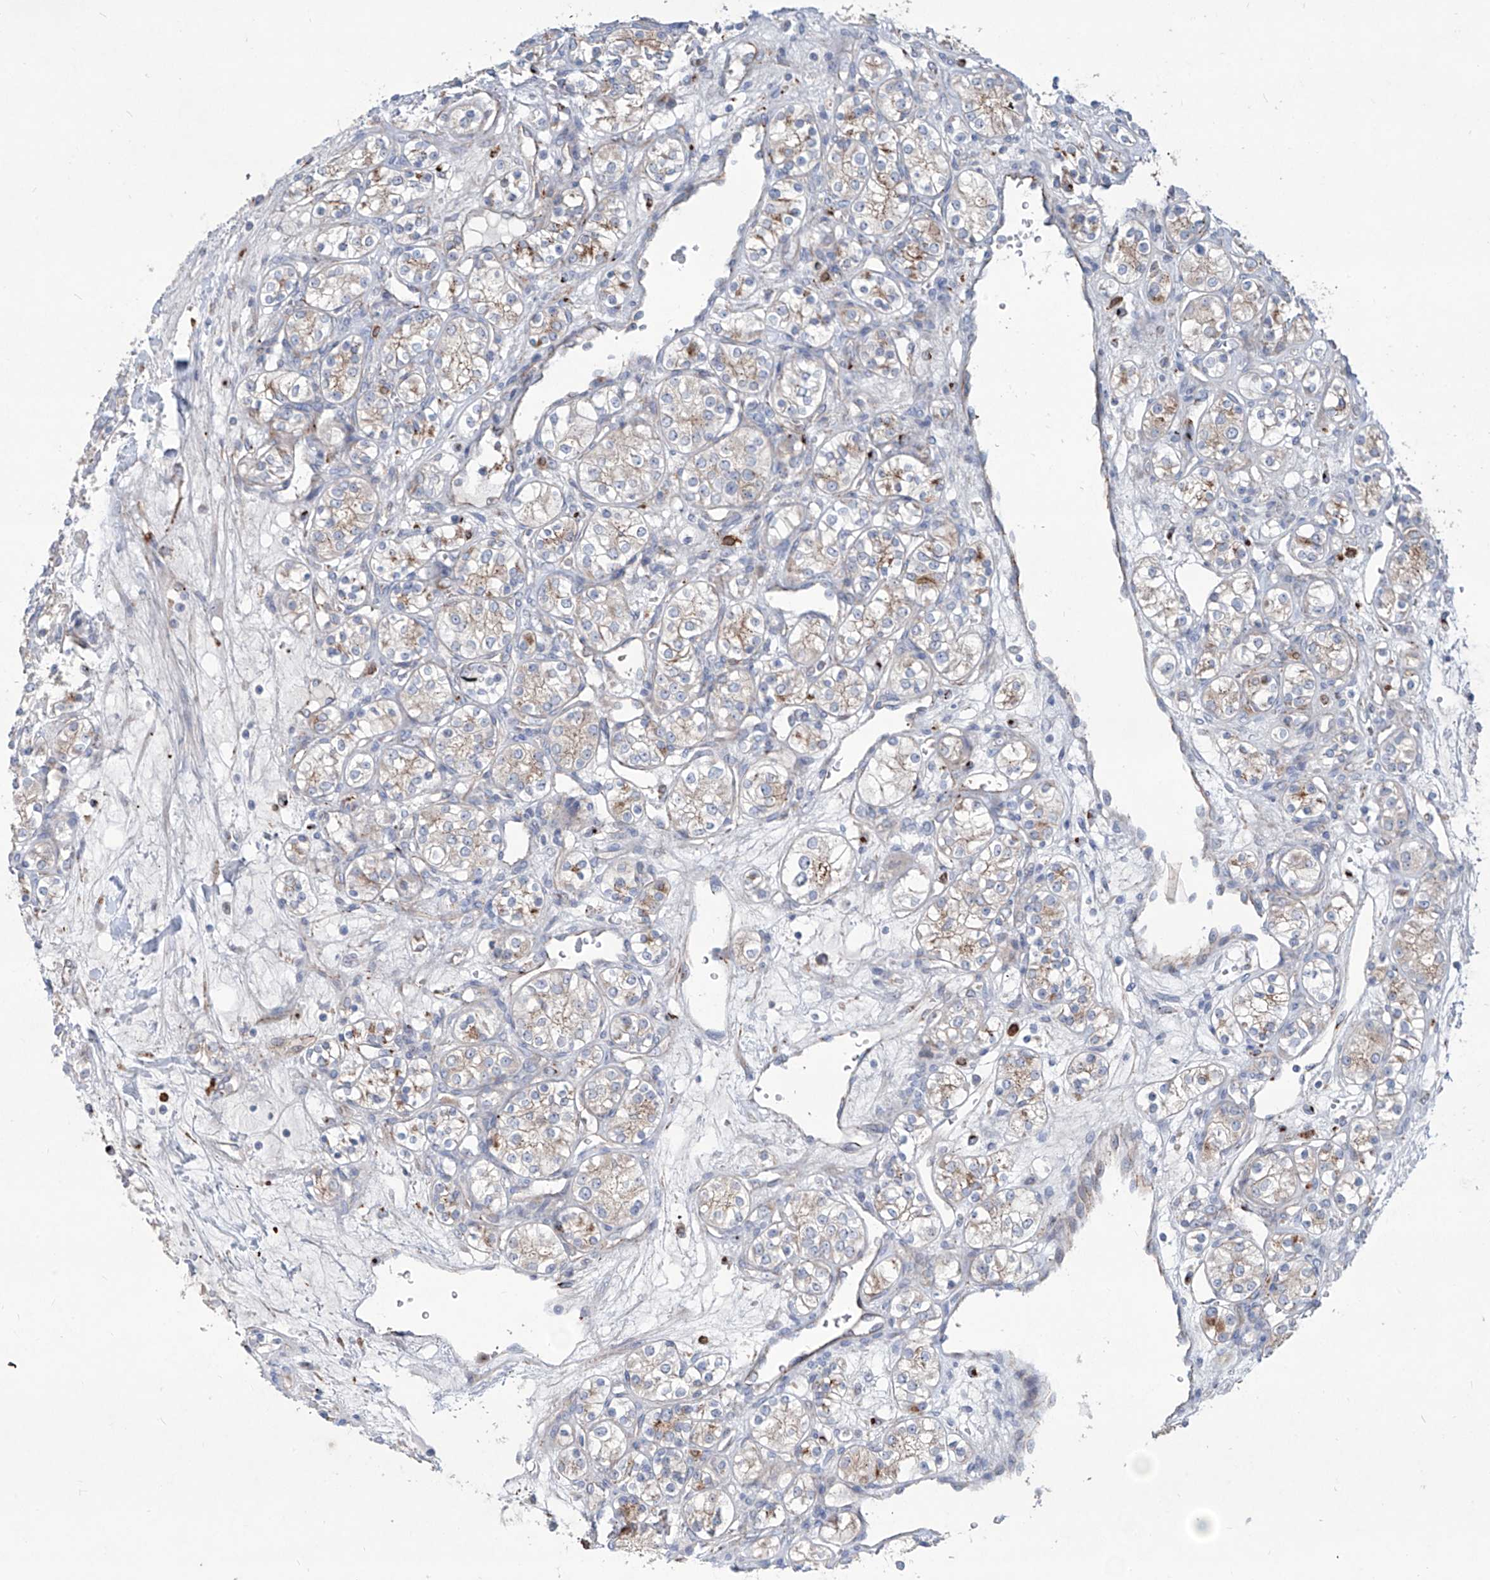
{"staining": {"intensity": "negative", "quantity": "none", "location": "none"}, "tissue": "renal cancer", "cell_type": "Tumor cells", "image_type": "cancer", "snomed": [{"axis": "morphology", "description": "Adenocarcinoma, NOS"}, {"axis": "topography", "description": "Kidney"}], "caption": "Immunohistochemistry micrograph of neoplastic tissue: renal cancer stained with DAB demonstrates no significant protein expression in tumor cells. (DAB (3,3'-diaminobenzidine) immunohistochemistry (IHC) visualized using brightfield microscopy, high magnification).", "gene": "CDH5", "patient": {"sex": "male", "age": 77}}